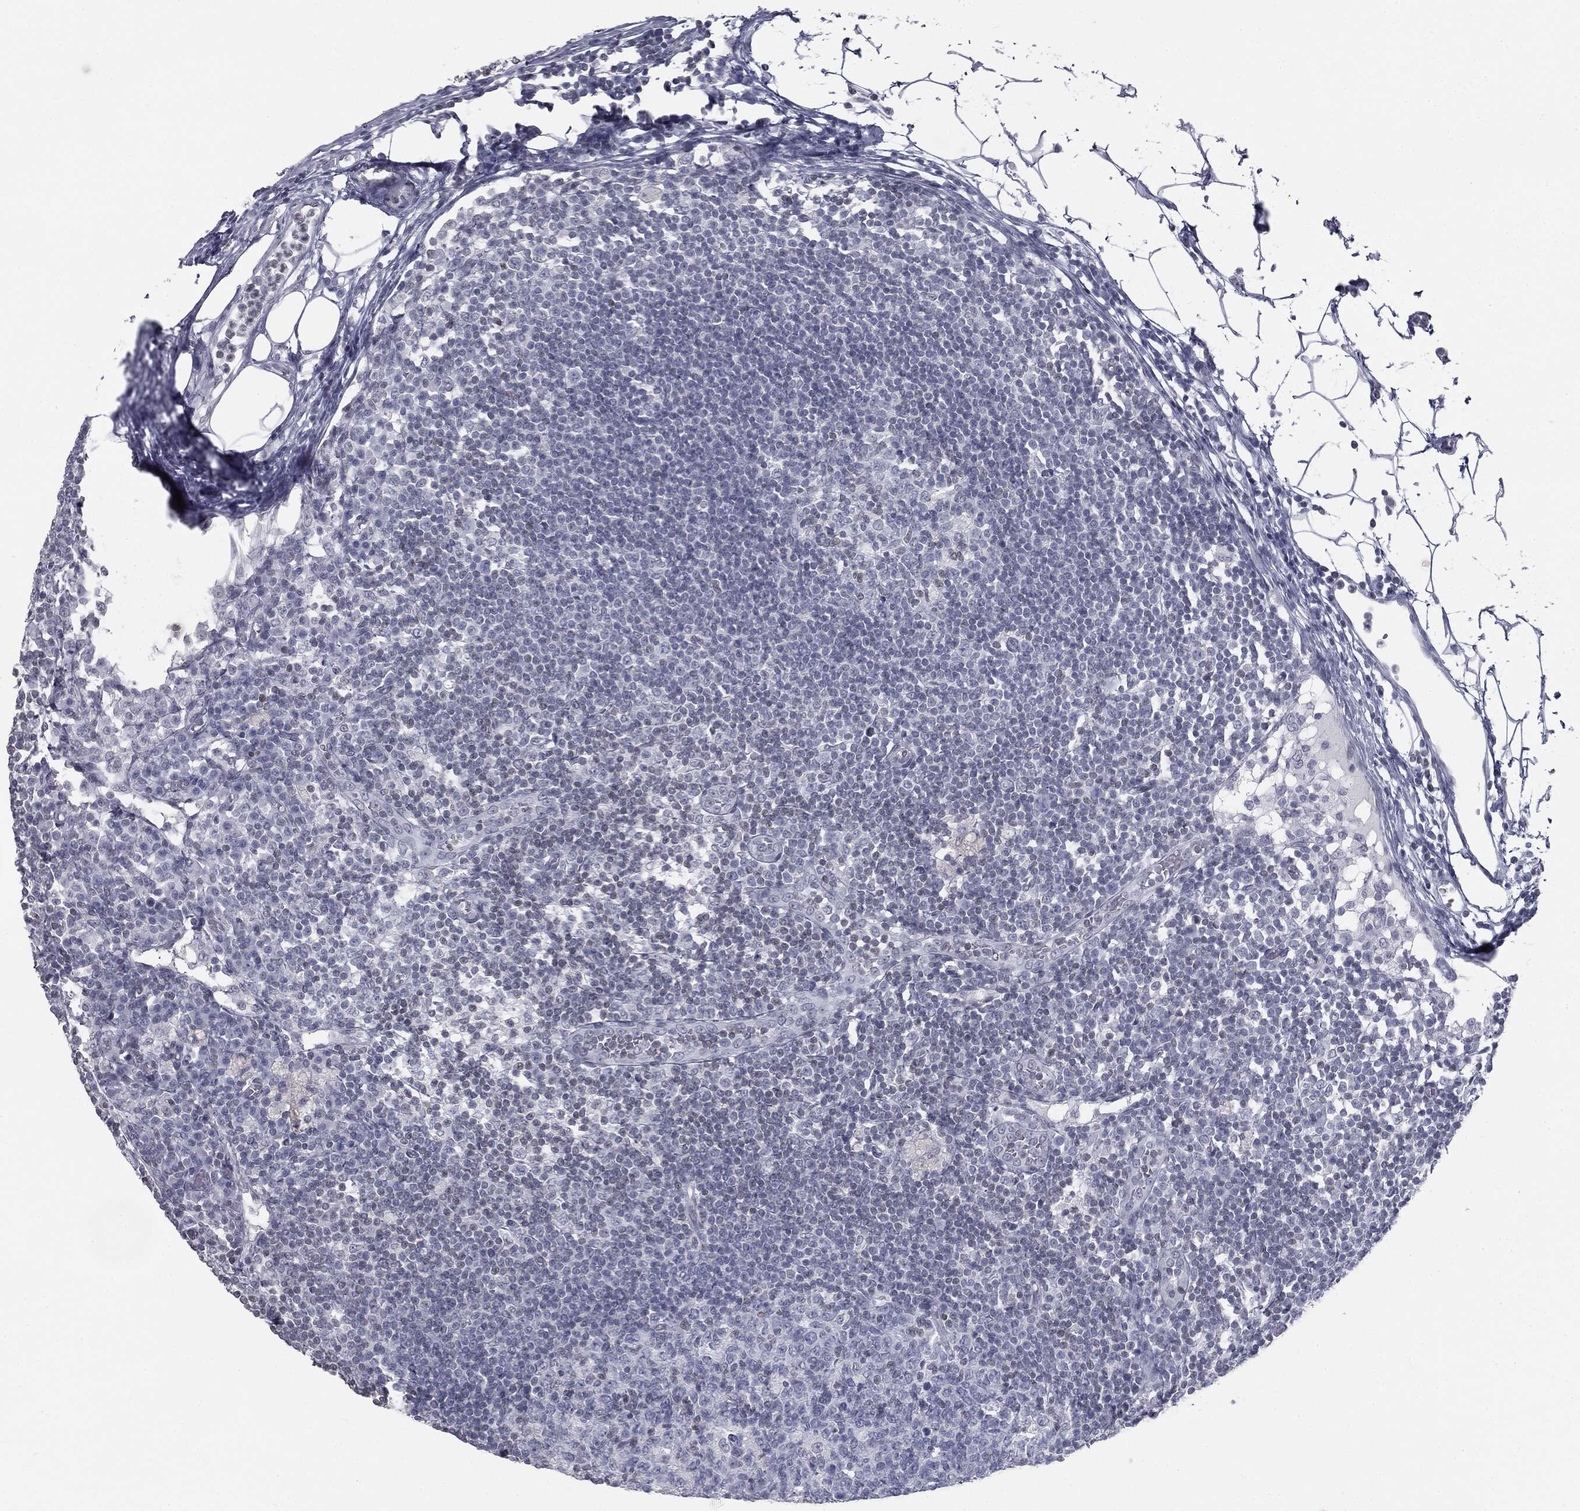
{"staining": {"intensity": "negative", "quantity": "none", "location": "none"}, "tissue": "lymph node", "cell_type": "Germinal center cells", "image_type": "normal", "snomed": [{"axis": "morphology", "description": "Normal tissue, NOS"}, {"axis": "topography", "description": "Lymph node"}, {"axis": "topography", "description": "Salivary gland"}], "caption": "High power microscopy micrograph of an immunohistochemistry photomicrograph of unremarkable lymph node, revealing no significant positivity in germinal center cells.", "gene": "ALDOB", "patient": {"sex": "male", "age": 83}}